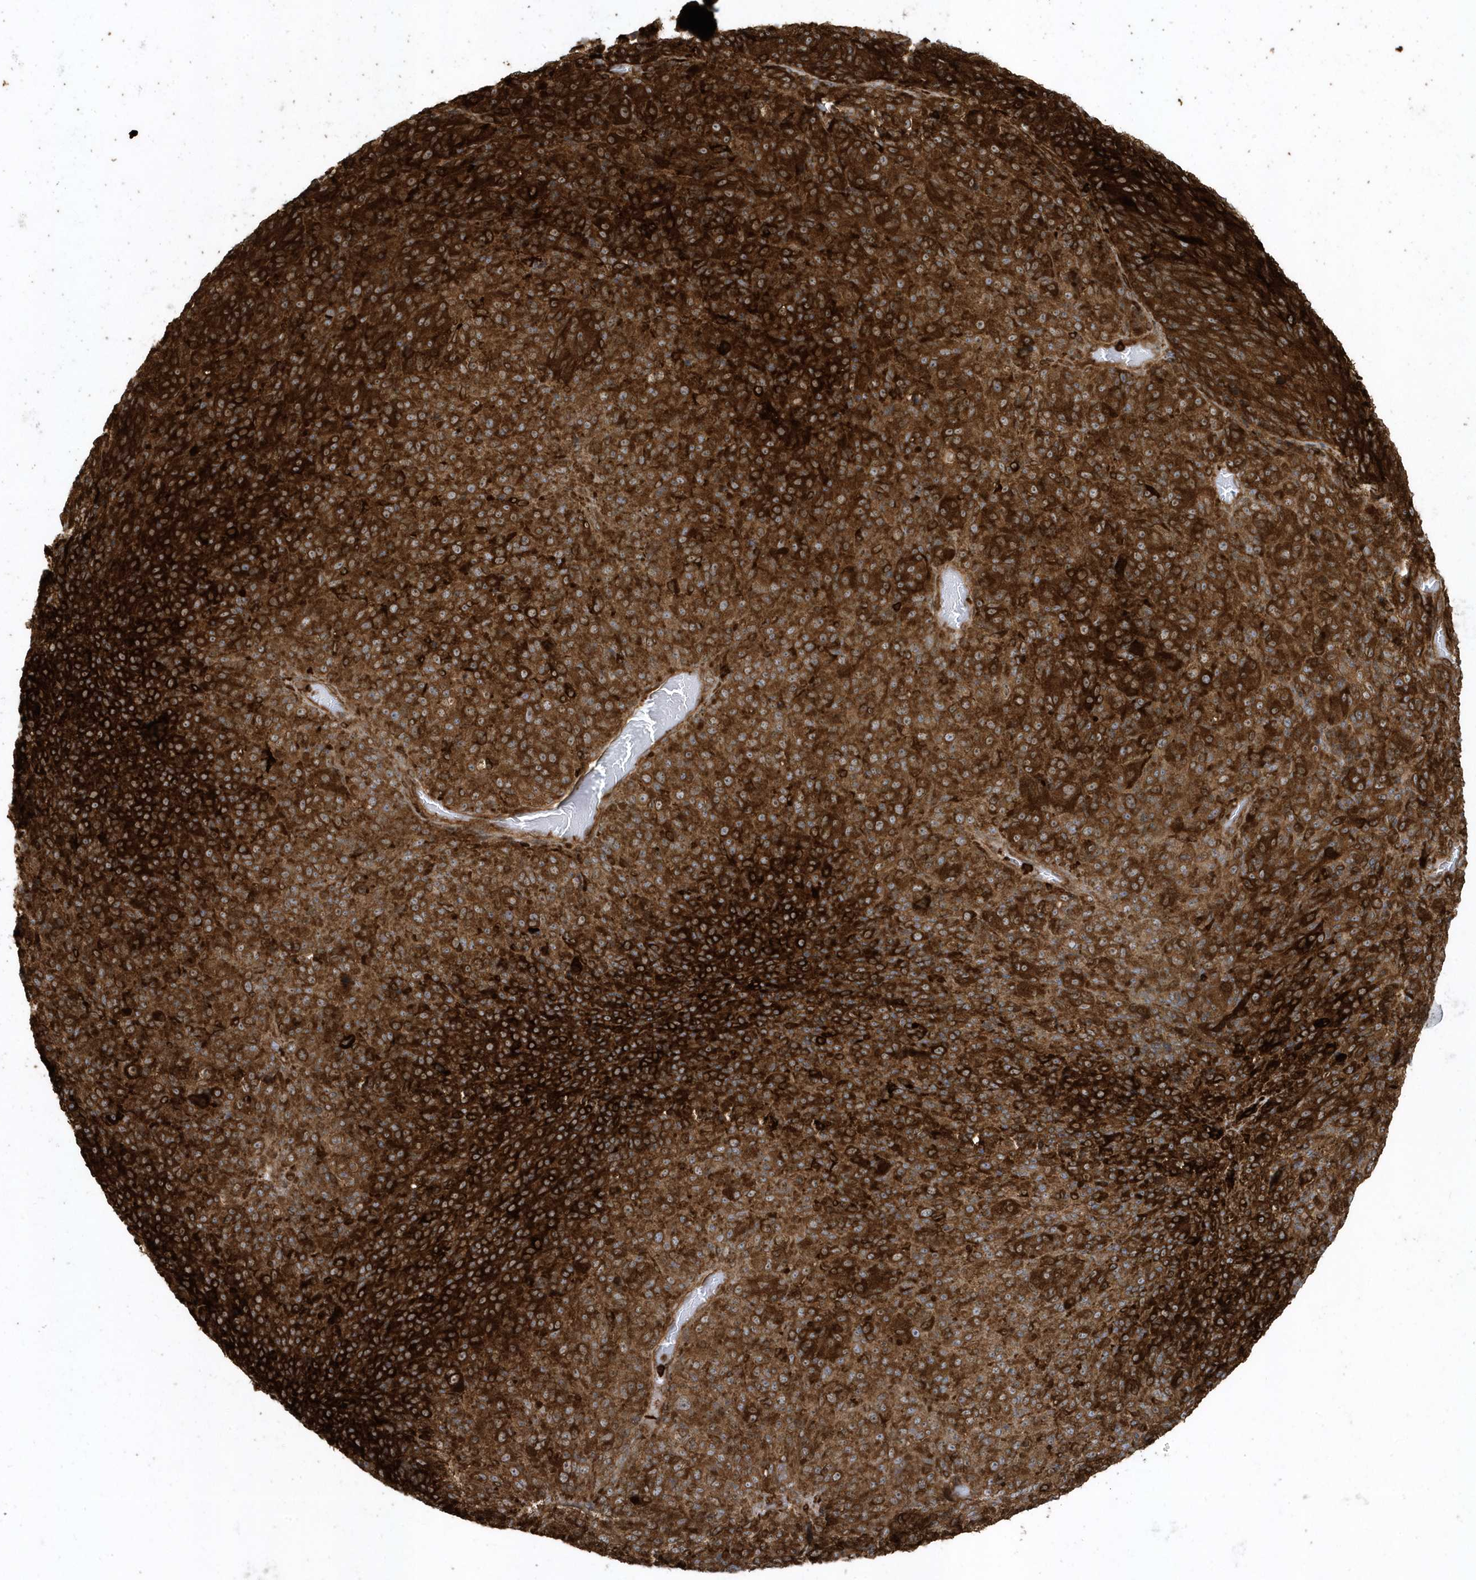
{"staining": {"intensity": "strong", "quantity": ">75%", "location": "cytoplasmic/membranous"}, "tissue": "melanoma", "cell_type": "Tumor cells", "image_type": "cancer", "snomed": [{"axis": "morphology", "description": "Malignant melanoma, Metastatic site"}, {"axis": "topography", "description": "Brain"}], "caption": "Malignant melanoma (metastatic site) stained with a protein marker displays strong staining in tumor cells.", "gene": "CLCN6", "patient": {"sex": "female", "age": 56}}